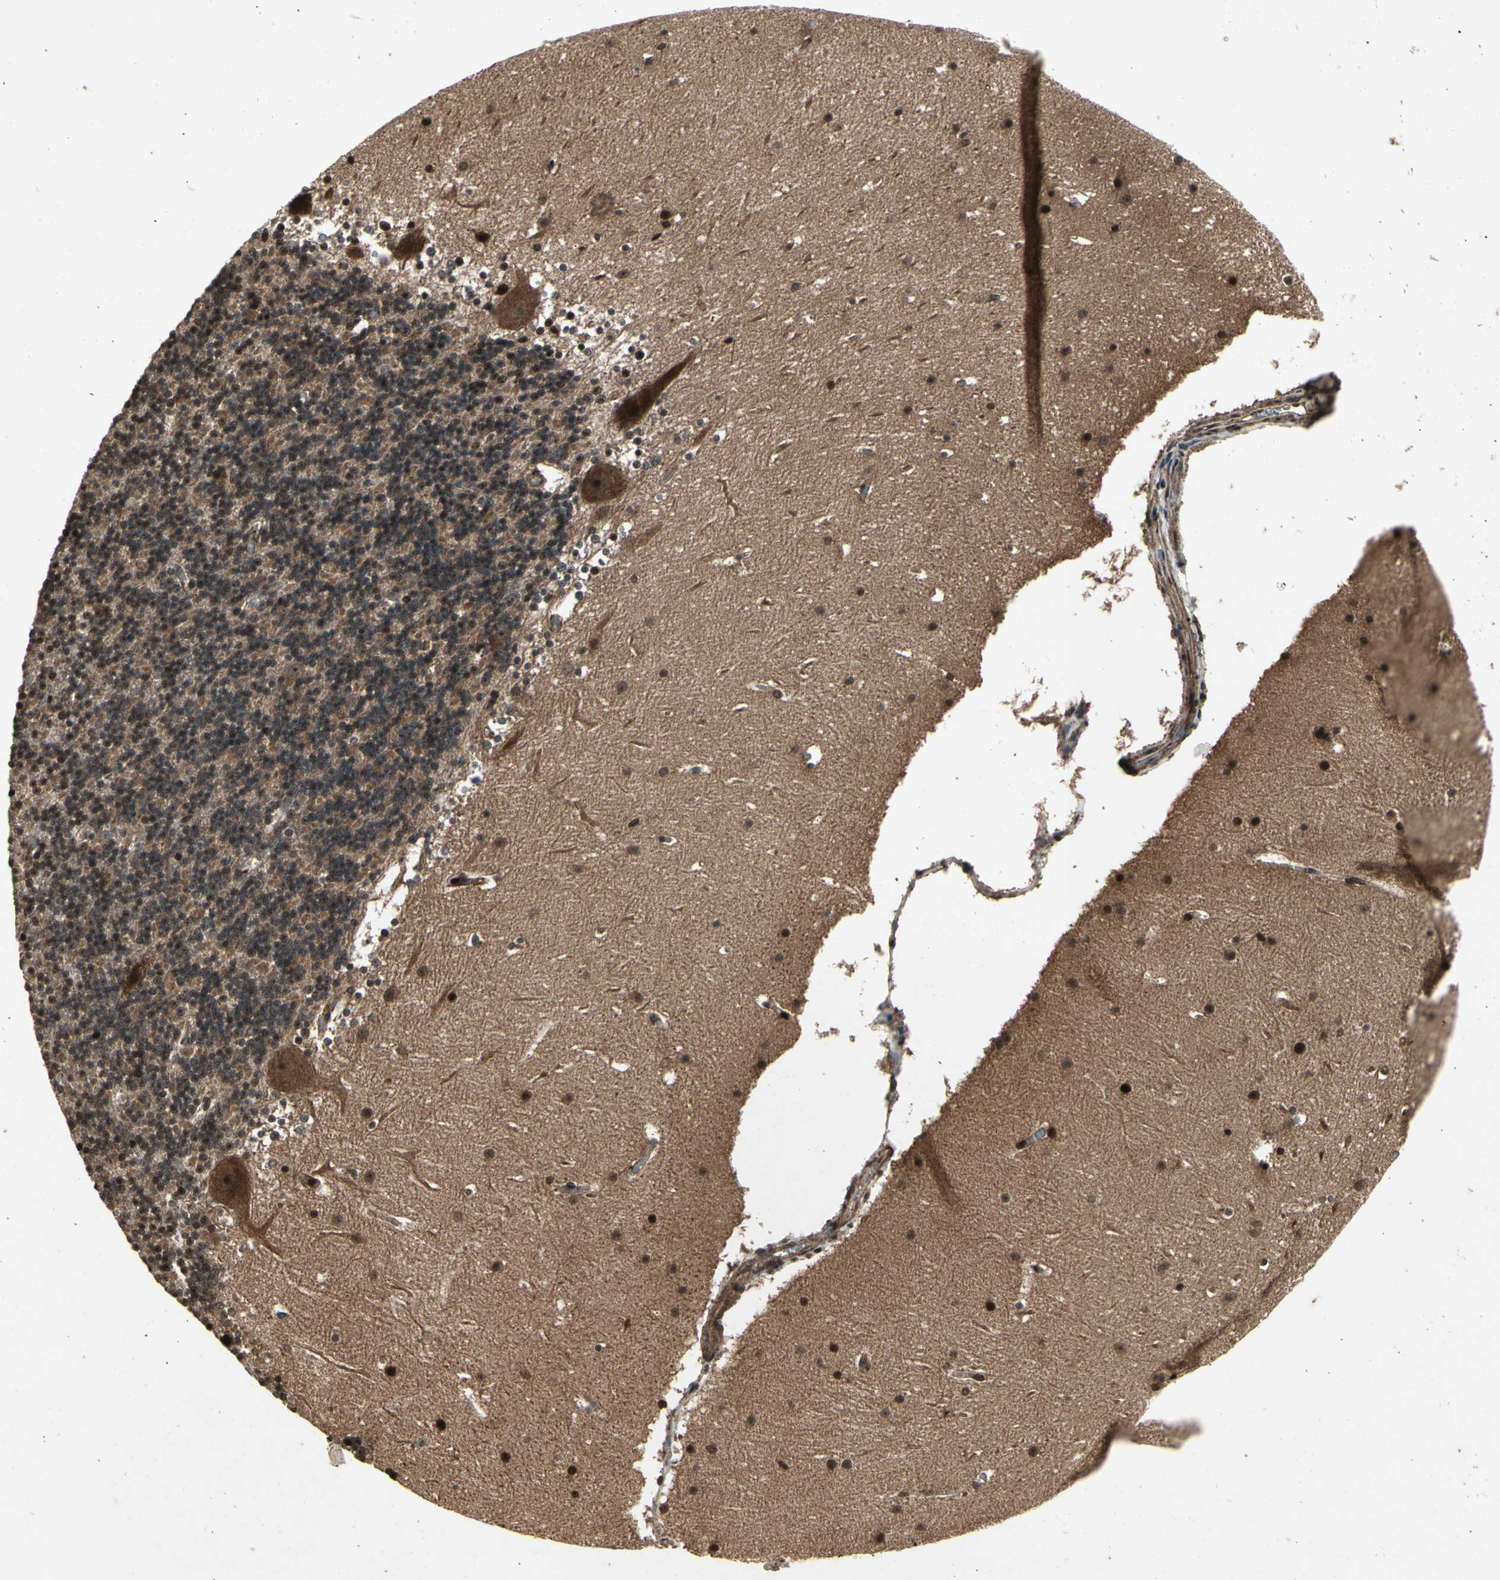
{"staining": {"intensity": "weak", "quantity": ">75%", "location": "cytoplasmic/membranous,nuclear"}, "tissue": "cerebellum", "cell_type": "Cells in granular layer", "image_type": "normal", "snomed": [{"axis": "morphology", "description": "Normal tissue, NOS"}, {"axis": "topography", "description": "Cerebellum"}], "caption": "An image showing weak cytoplasmic/membranous,nuclear positivity in approximately >75% of cells in granular layer in unremarkable cerebellum, as visualized by brown immunohistochemical staining.", "gene": "GLRX", "patient": {"sex": "female", "age": 19}}